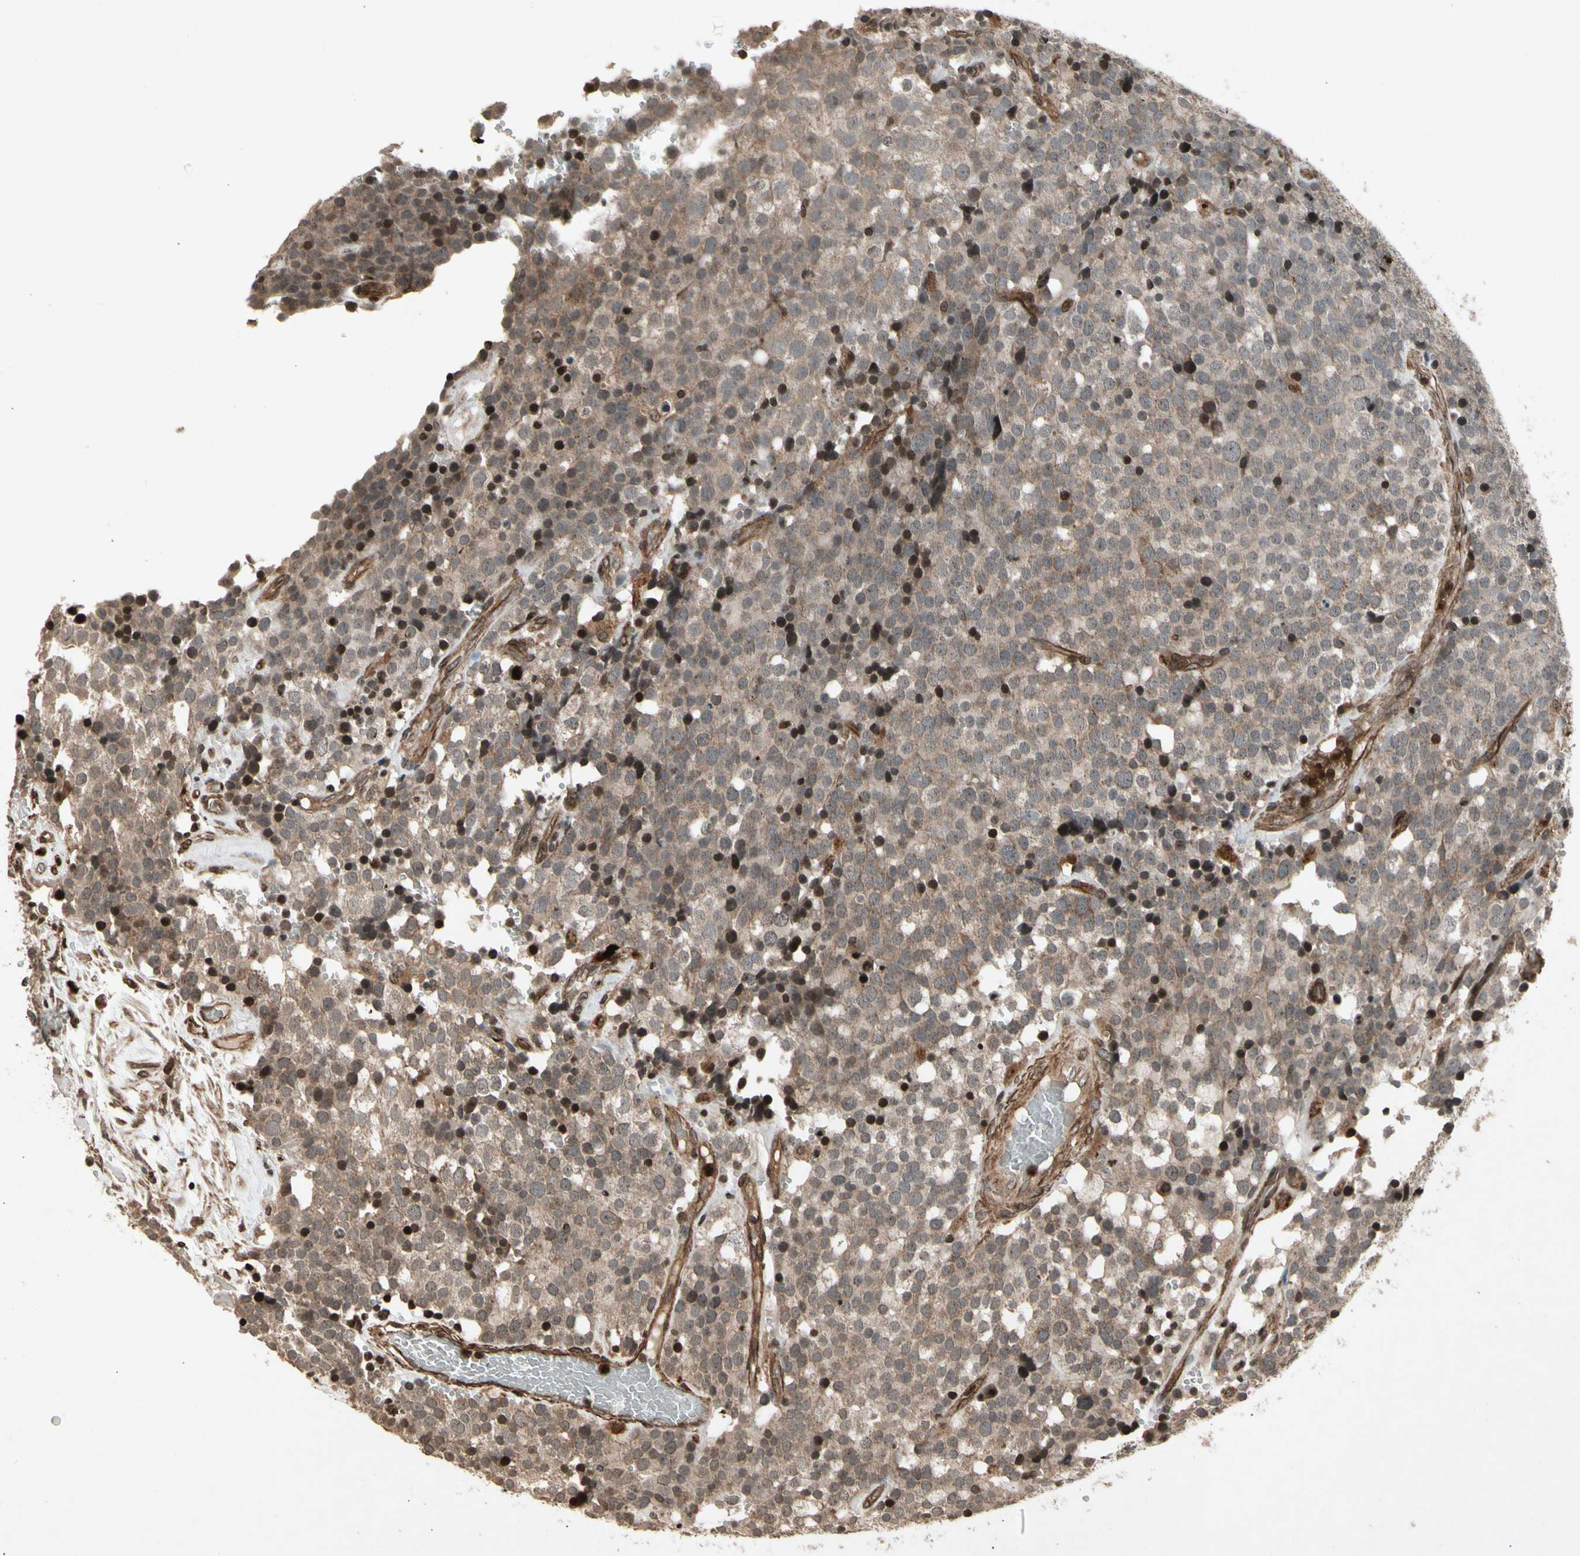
{"staining": {"intensity": "moderate", "quantity": ">75%", "location": "cytoplasmic/membranous"}, "tissue": "testis cancer", "cell_type": "Tumor cells", "image_type": "cancer", "snomed": [{"axis": "morphology", "description": "Seminoma, NOS"}, {"axis": "topography", "description": "Testis"}], "caption": "Testis seminoma stained with IHC demonstrates moderate cytoplasmic/membranous staining in about >75% of tumor cells. (DAB IHC, brown staining for protein, blue staining for nuclei).", "gene": "GLRX", "patient": {"sex": "male", "age": 71}}